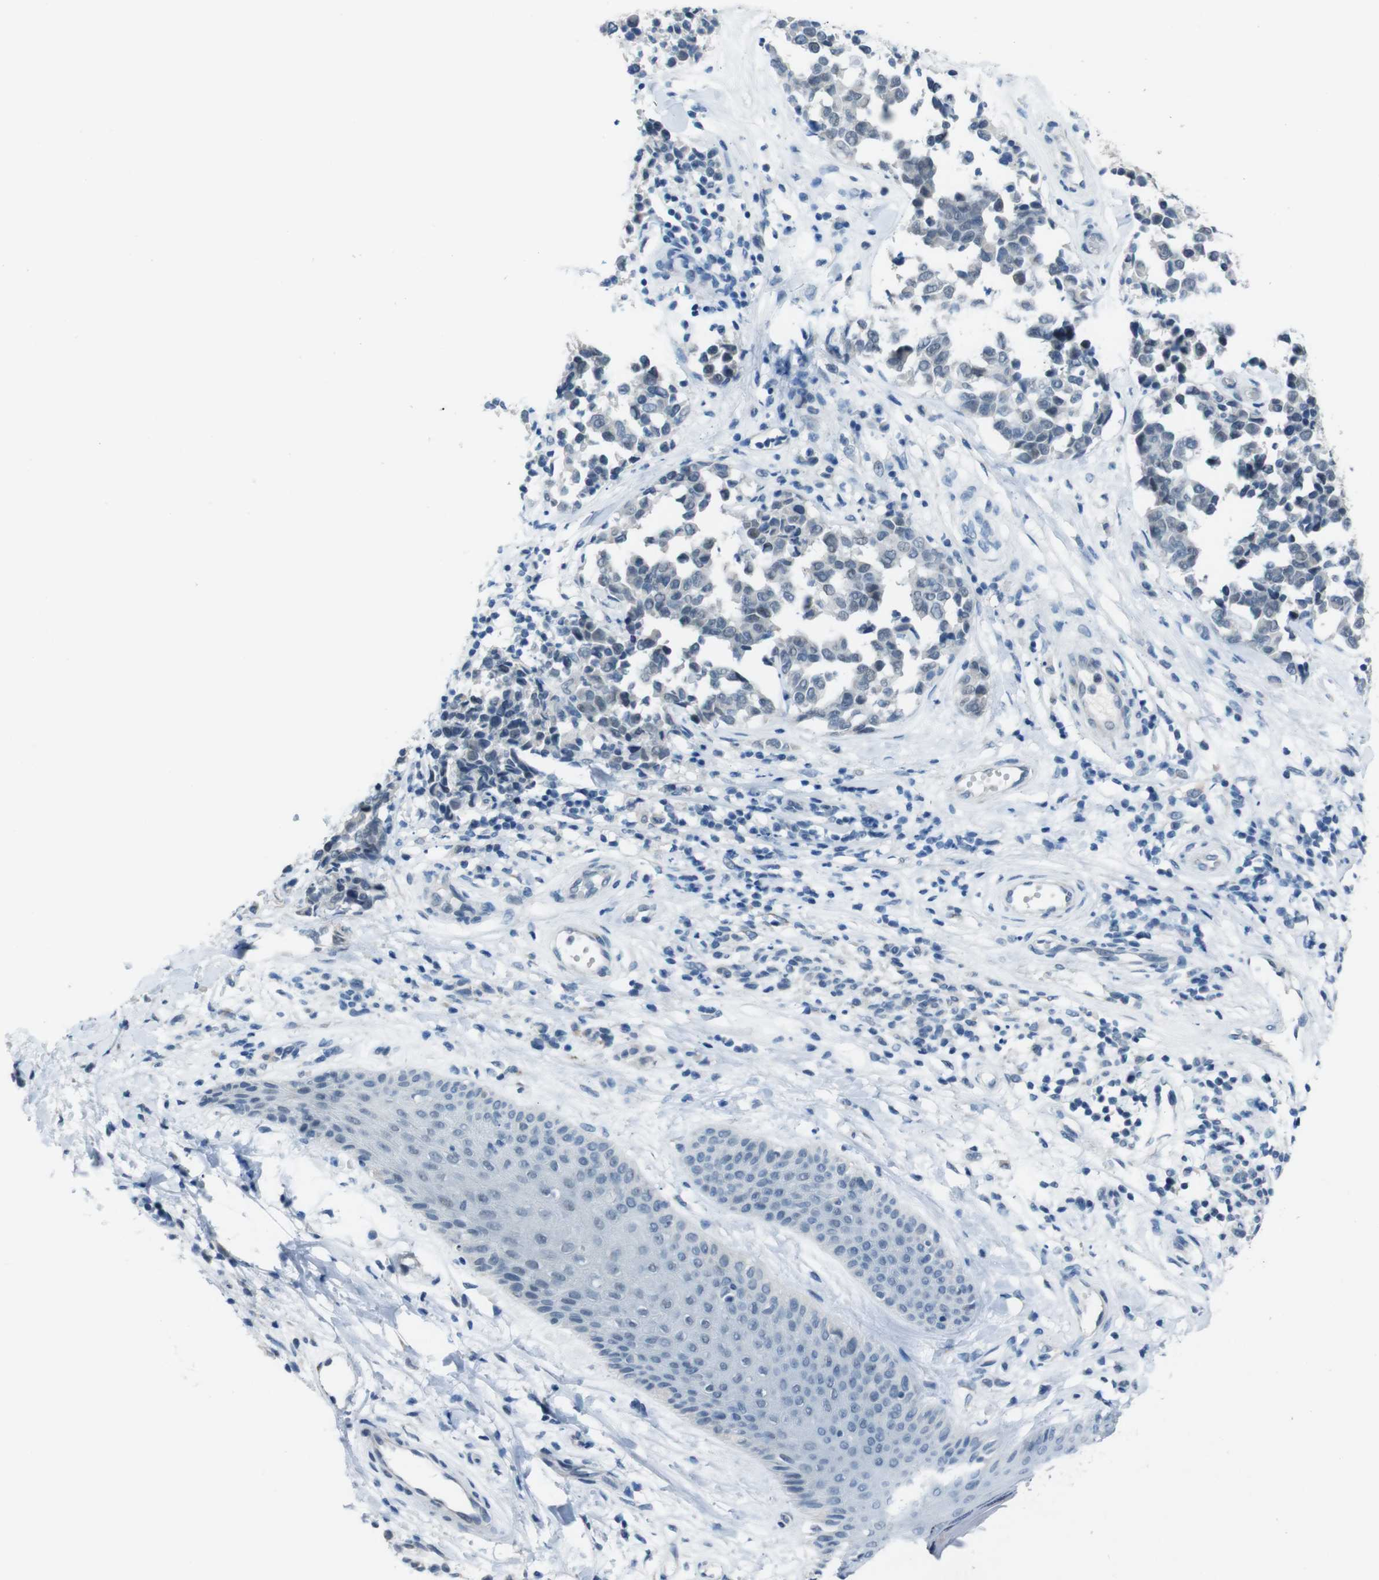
{"staining": {"intensity": "negative", "quantity": "none", "location": "none"}, "tissue": "melanoma", "cell_type": "Tumor cells", "image_type": "cancer", "snomed": [{"axis": "morphology", "description": "Malignant melanoma, NOS"}, {"axis": "topography", "description": "Skin"}], "caption": "This photomicrograph is of melanoma stained with IHC to label a protein in brown with the nuclei are counter-stained blue. There is no staining in tumor cells.", "gene": "CDHR2", "patient": {"sex": "female", "age": 64}}